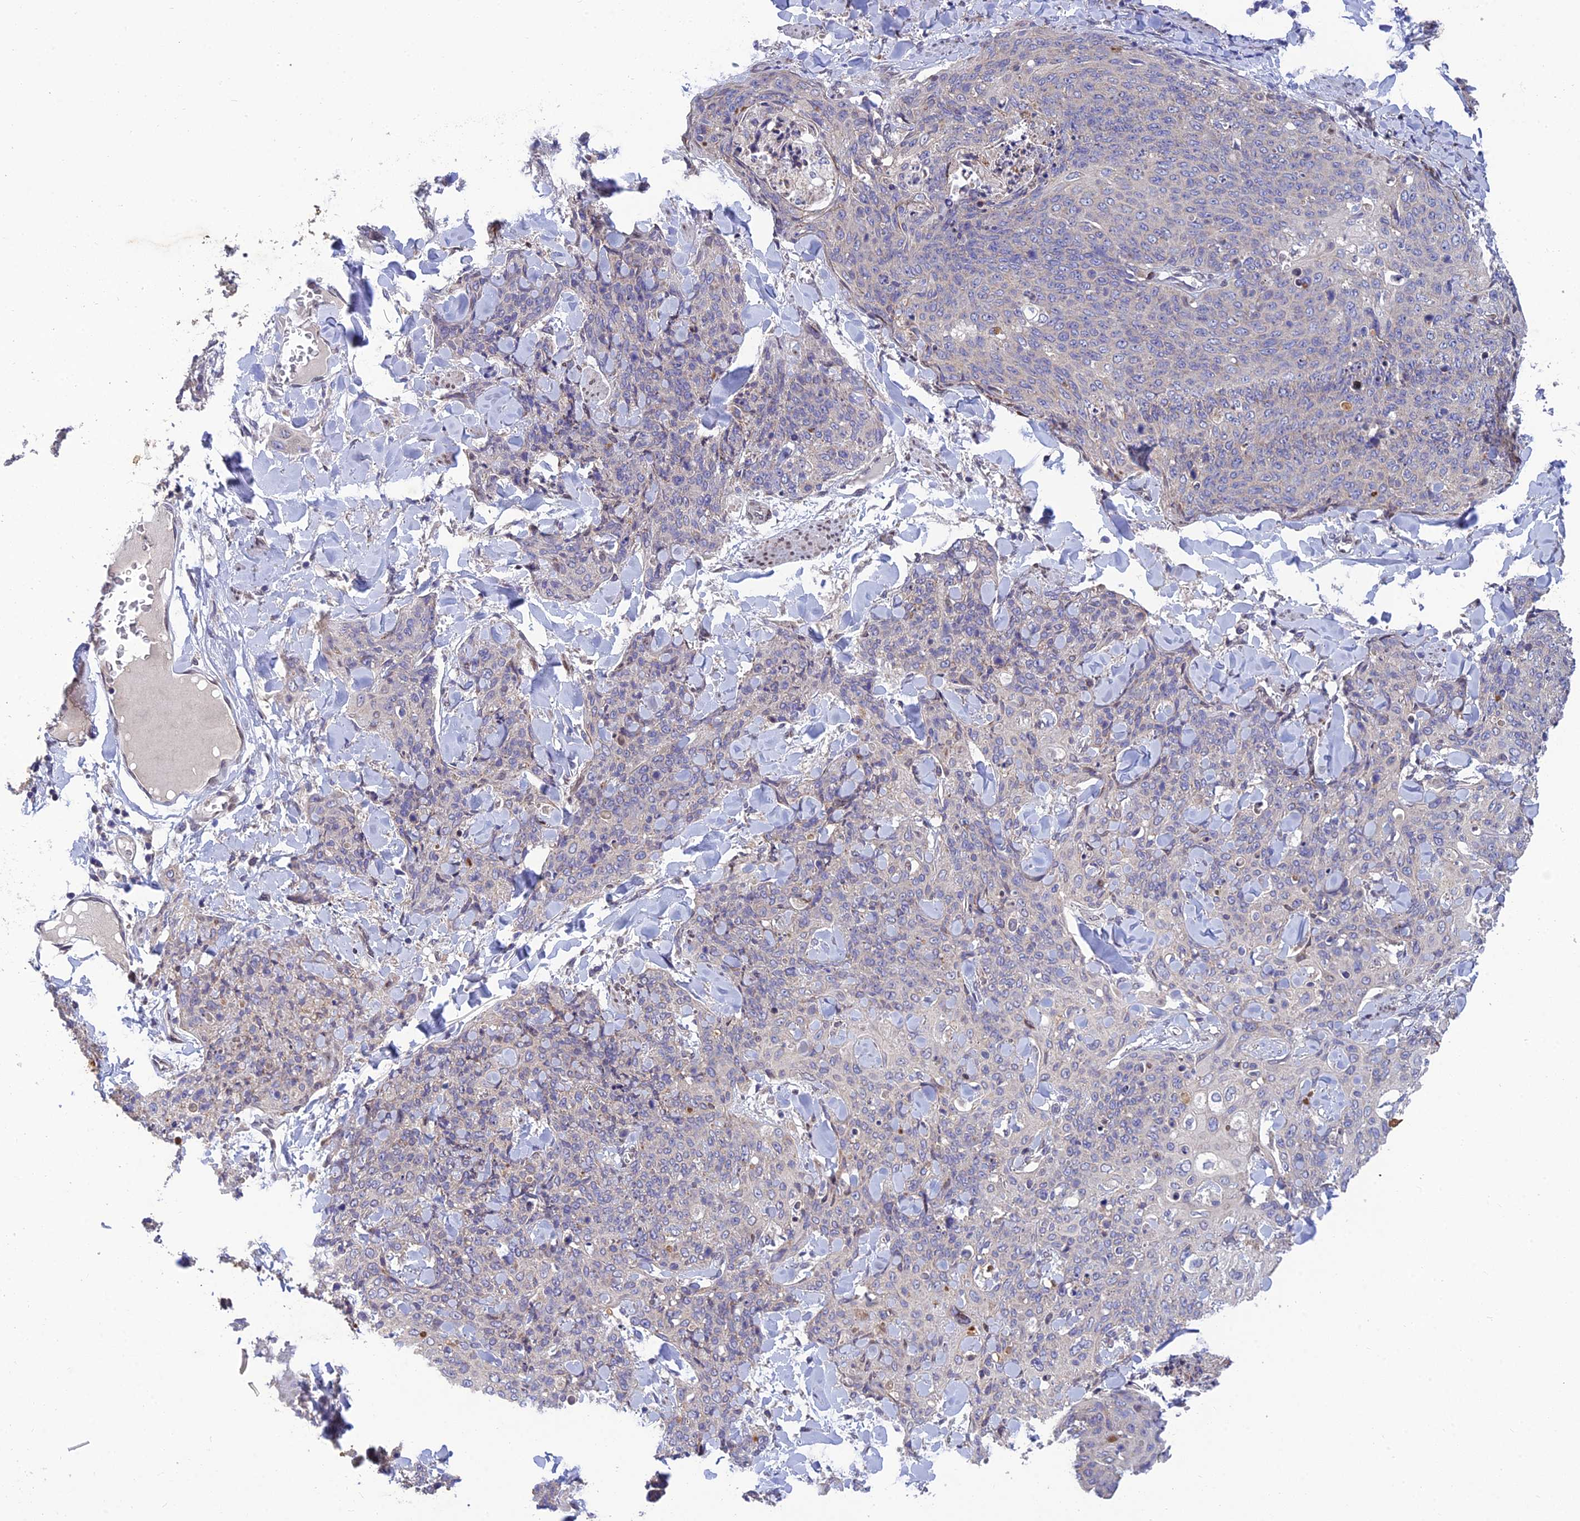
{"staining": {"intensity": "negative", "quantity": "none", "location": "none"}, "tissue": "skin cancer", "cell_type": "Tumor cells", "image_type": "cancer", "snomed": [{"axis": "morphology", "description": "Squamous cell carcinoma, NOS"}, {"axis": "topography", "description": "Skin"}, {"axis": "topography", "description": "Vulva"}], "caption": "Image shows no protein expression in tumor cells of skin squamous cell carcinoma tissue. (DAB immunohistochemistry (IHC), high magnification).", "gene": "MGAT2", "patient": {"sex": "female", "age": 85}}